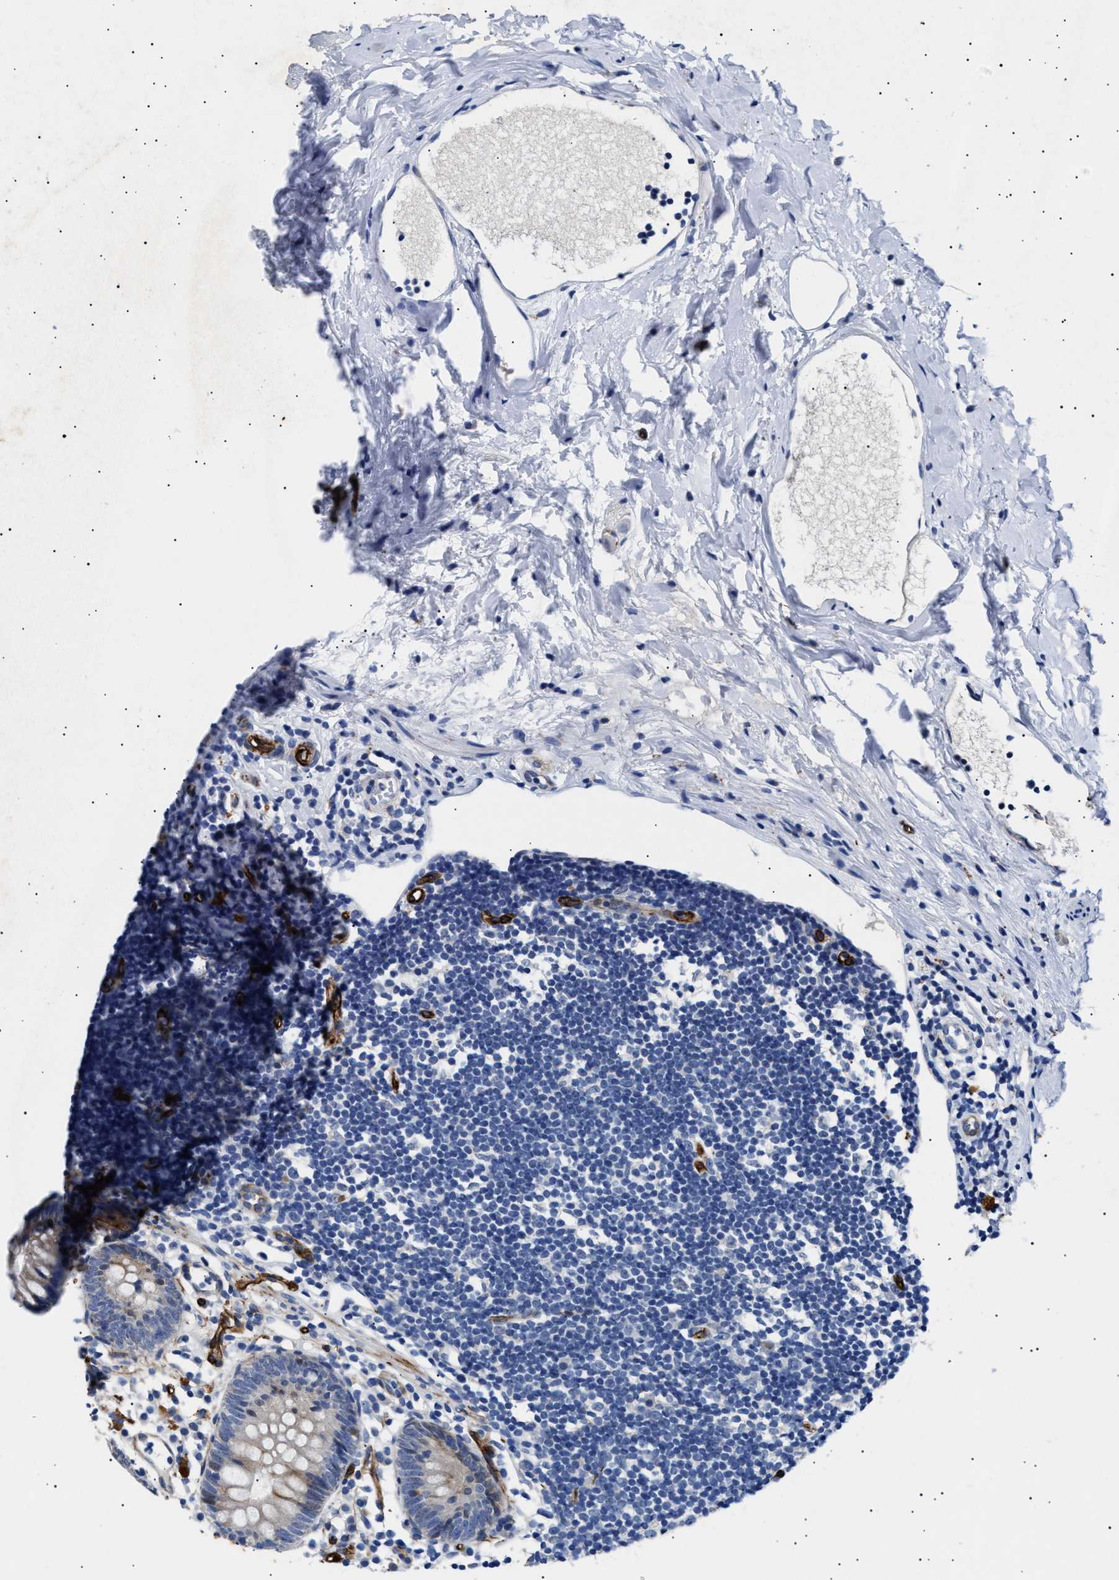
{"staining": {"intensity": "moderate", "quantity": "<25%", "location": "cytoplasmic/membranous"}, "tissue": "appendix", "cell_type": "Glandular cells", "image_type": "normal", "snomed": [{"axis": "morphology", "description": "Normal tissue, NOS"}, {"axis": "topography", "description": "Appendix"}], "caption": "High-magnification brightfield microscopy of normal appendix stained with DAB (brown) and counterstained with hematoxylin (blue). glandular cells exhibit moderate cytoplasmic/membranous positivity is seen in about<25% of cells.", "gene": "OLFML2A", "patient": {"sex": "female", "age": 20}}